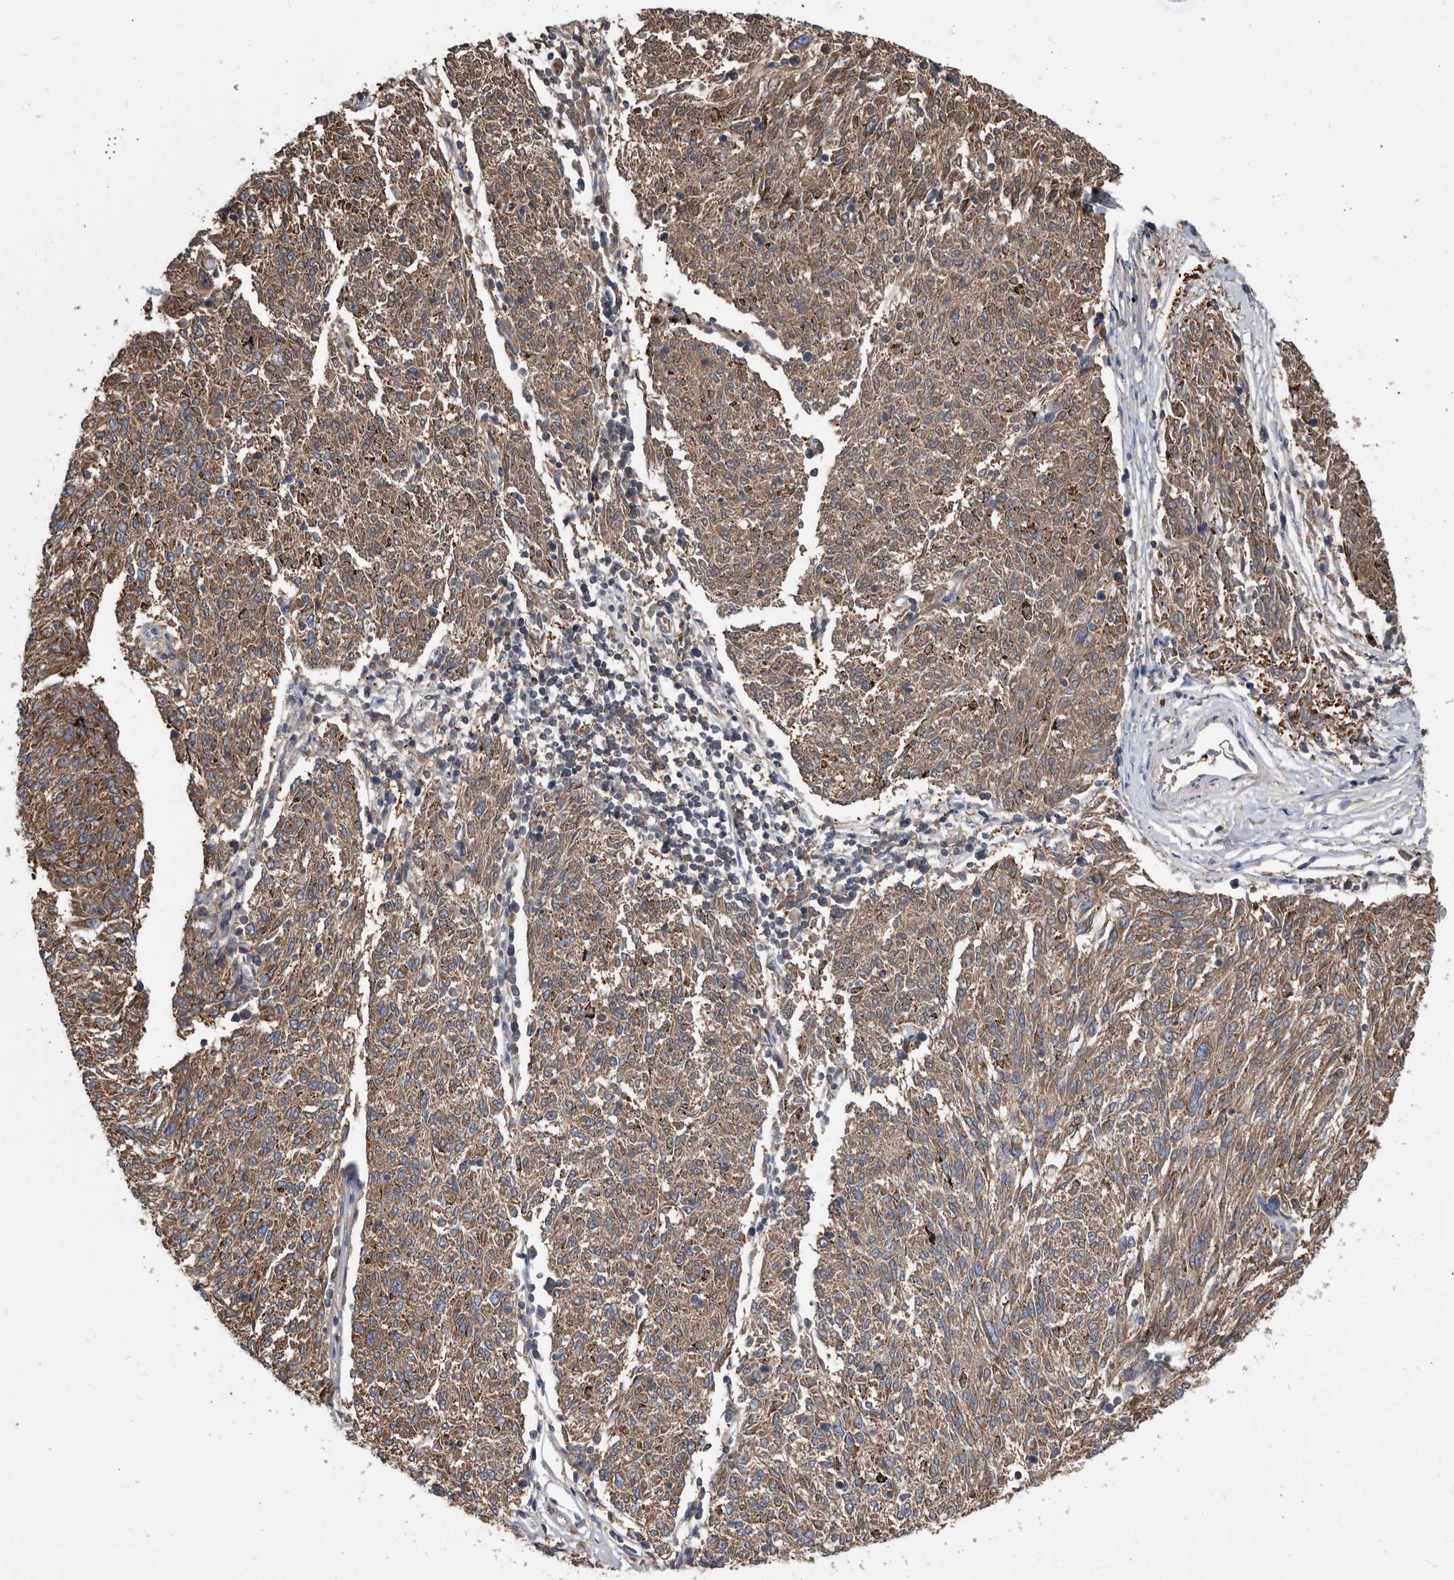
{"staining": {"intensity": "moderate", "quantity": ">75%", "location": "cytoplasmic/membranous"}, "tissue": "melanoma", "cell_type": "Tumor cells", "image_type": "cancer", "snomed": [{"axis": "morphology", "description": "Malignant melanoma, NOS"}, {"axis": "topography", "description": "Skin"}], "caption": "Malignant melanoma stained with DAB immunohistochemistry exhibits medium levels of moderate cytoplasmic/membranous positivity in about >75% of tumor cells.", "gene": "APEH", "patient": {"sex": "female", "age": 72}}